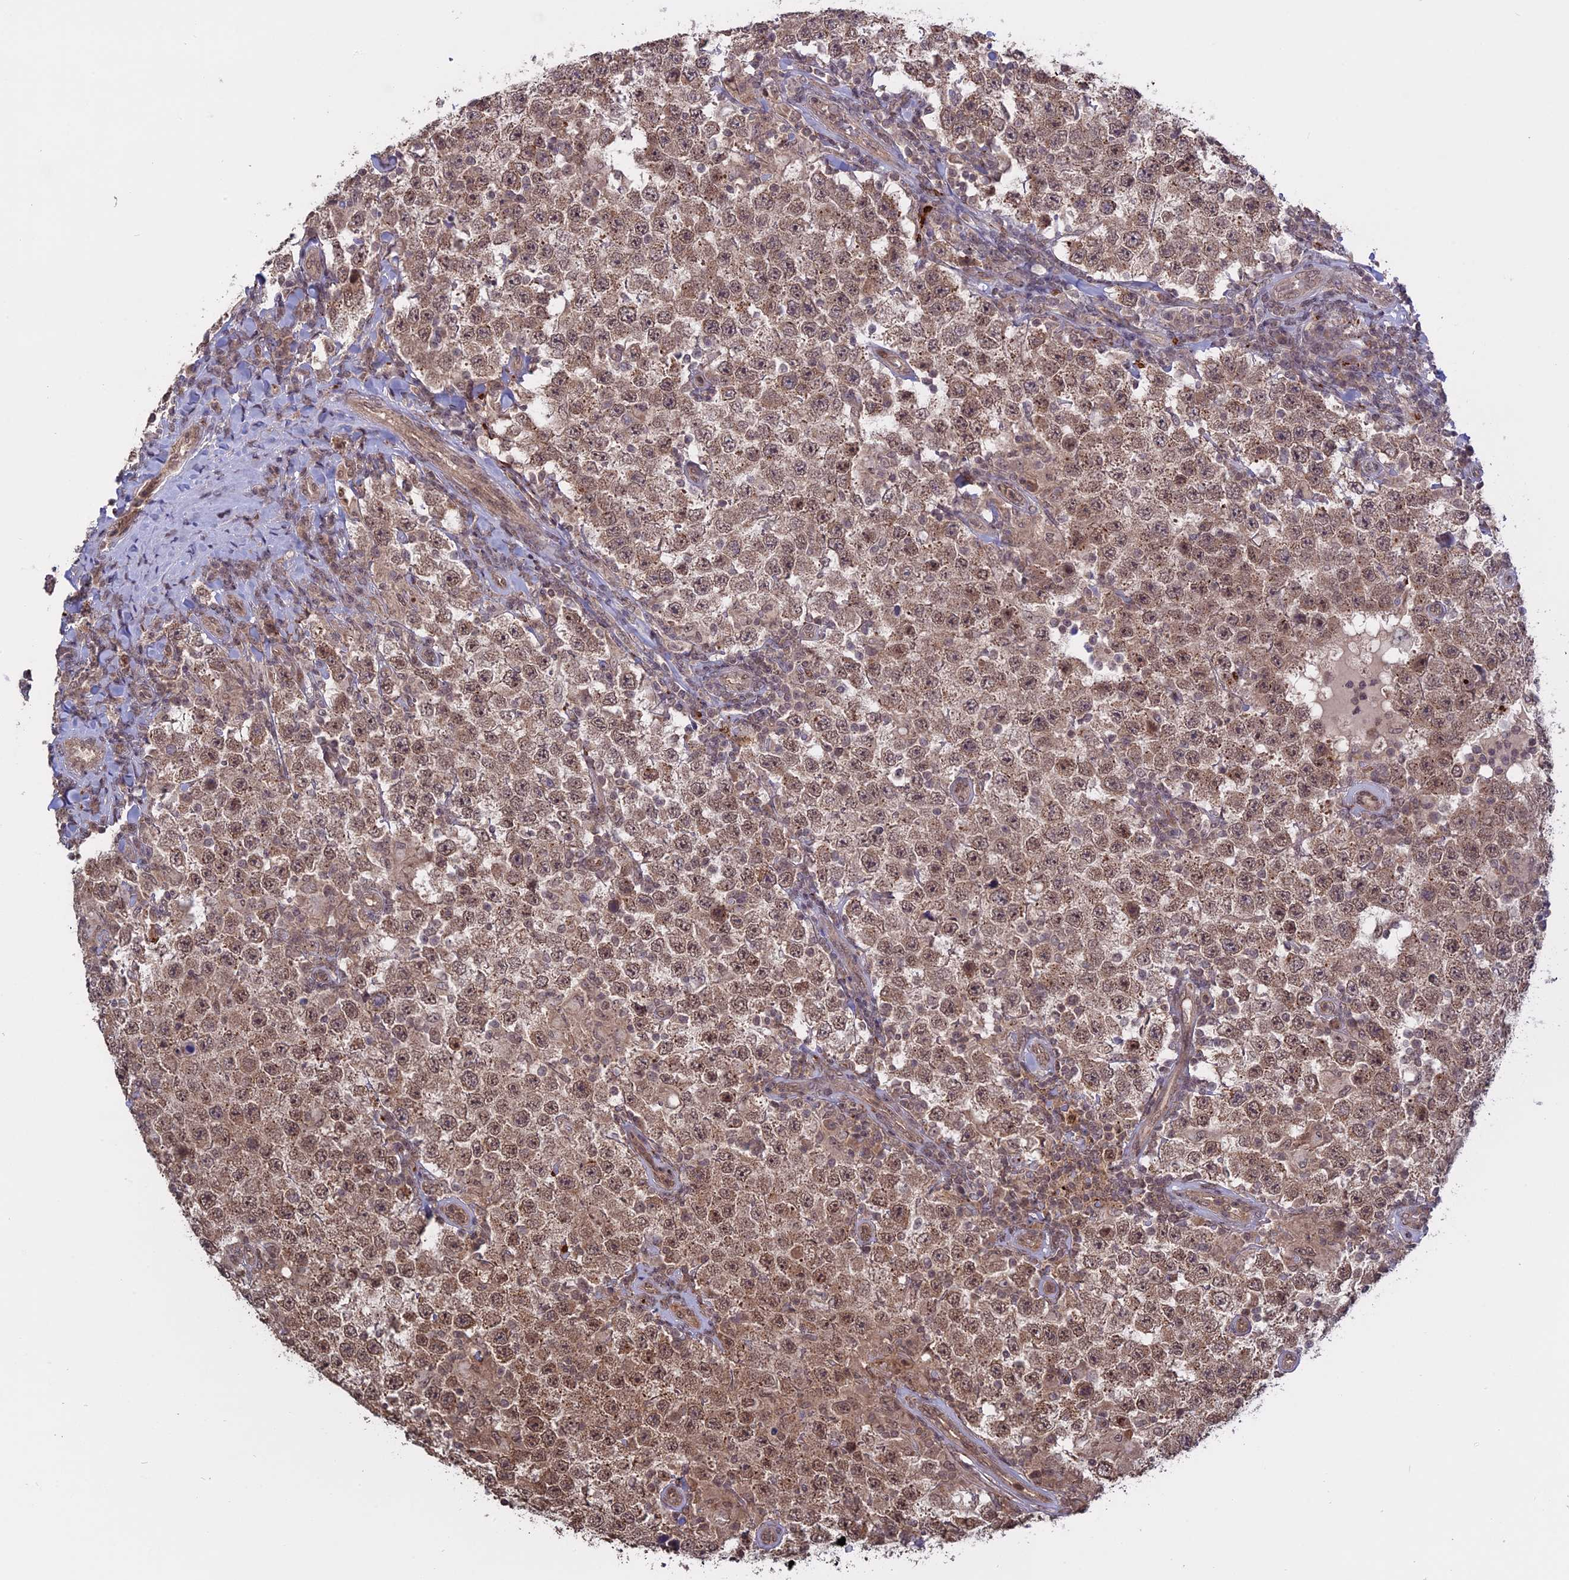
{"staining": {"intensity": "moderate", "quantity": ">75%", "location": "cytoplasmic/membranous,nuclear"}, "tissue": "testis cancer", "cell_type": "Tumor cells", "image_type": "cancer", "snomed": [{"axis": "morphology", "description": "Normal tissue, NOS"}, {"axis": "morphology", "description": "Urothelial carcinoma, High grade"}, {"axis": "morphology", "description": "Seminoma, NOS"}, {"axis": "morphology", "description": "Carcinoma, Embryonal, NOS"}, {"axis": "topography", "description": "Urinary bladder"}, {"axis": "topography", "description": "Testis"}], "caption": "This image demonstrates immunohistochemistry (IHC) staining of testis seminoma, with medium moderate cytoplasmic/membranous and nuclear staining in approximately >75% of tumor cells.", "gene": "PKIG", "patient": {"sex": "male", "age": 41}}